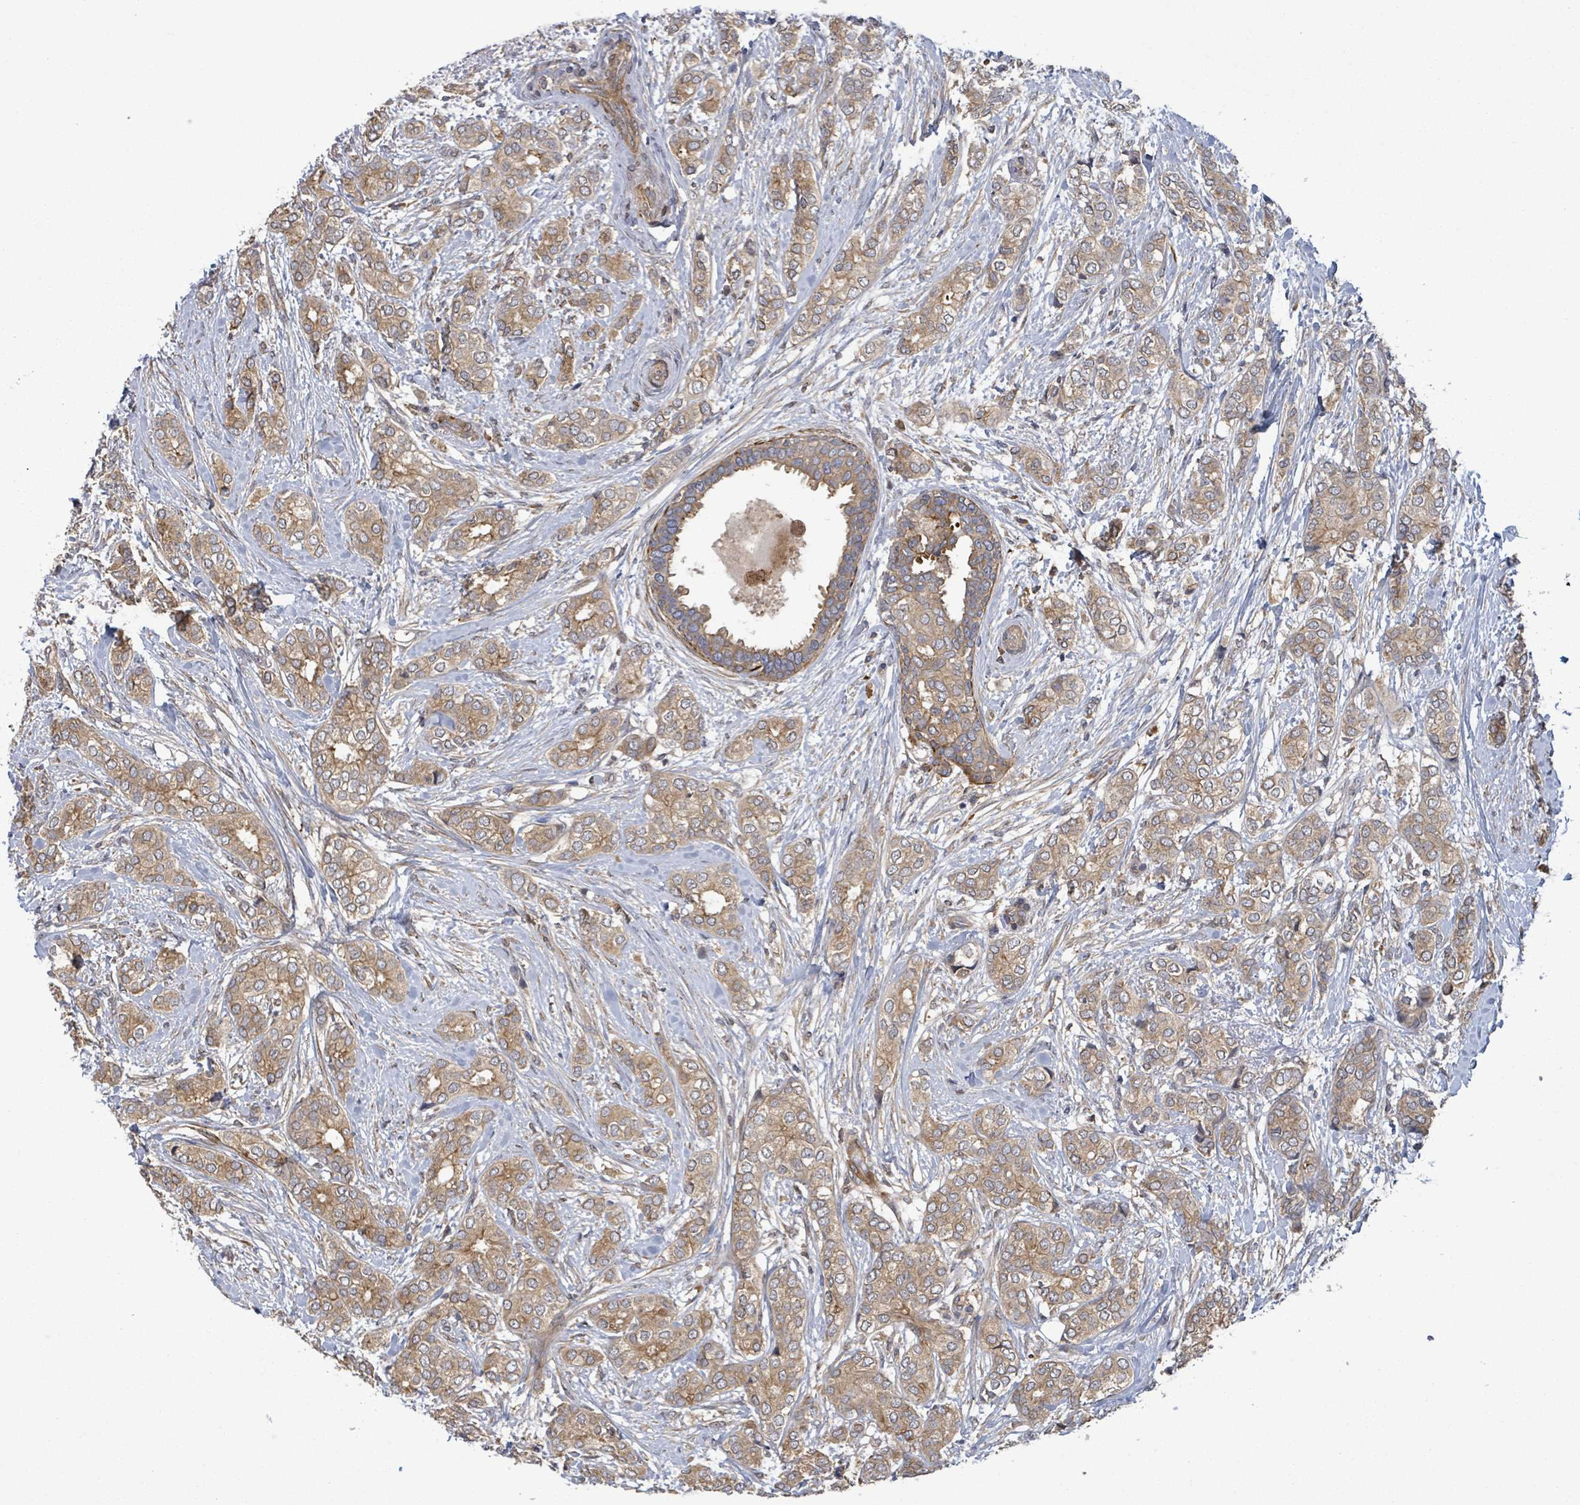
{"staining": {"intensity": "moderate", "quantity": ">75%", "location": "cytoplasmic/membranous"}, "tissue": "breast cancer", "cell_type": "Tumor cells", "image_type": "cancer", "snomed": [{"axis": "morphology", "description": "Duct carcinoma"}, {"axis": "topography", "description": "Breast"}], "caption": "The micrograph shows immunohistochemical staining of breast intraductal carcinoma. There is moderate cytoplasmic/membranous positivity is seen in approximately >75% of tumor cells.", "gene": "MAP3K6", "patient": {"sex": "female", "age": 73}}